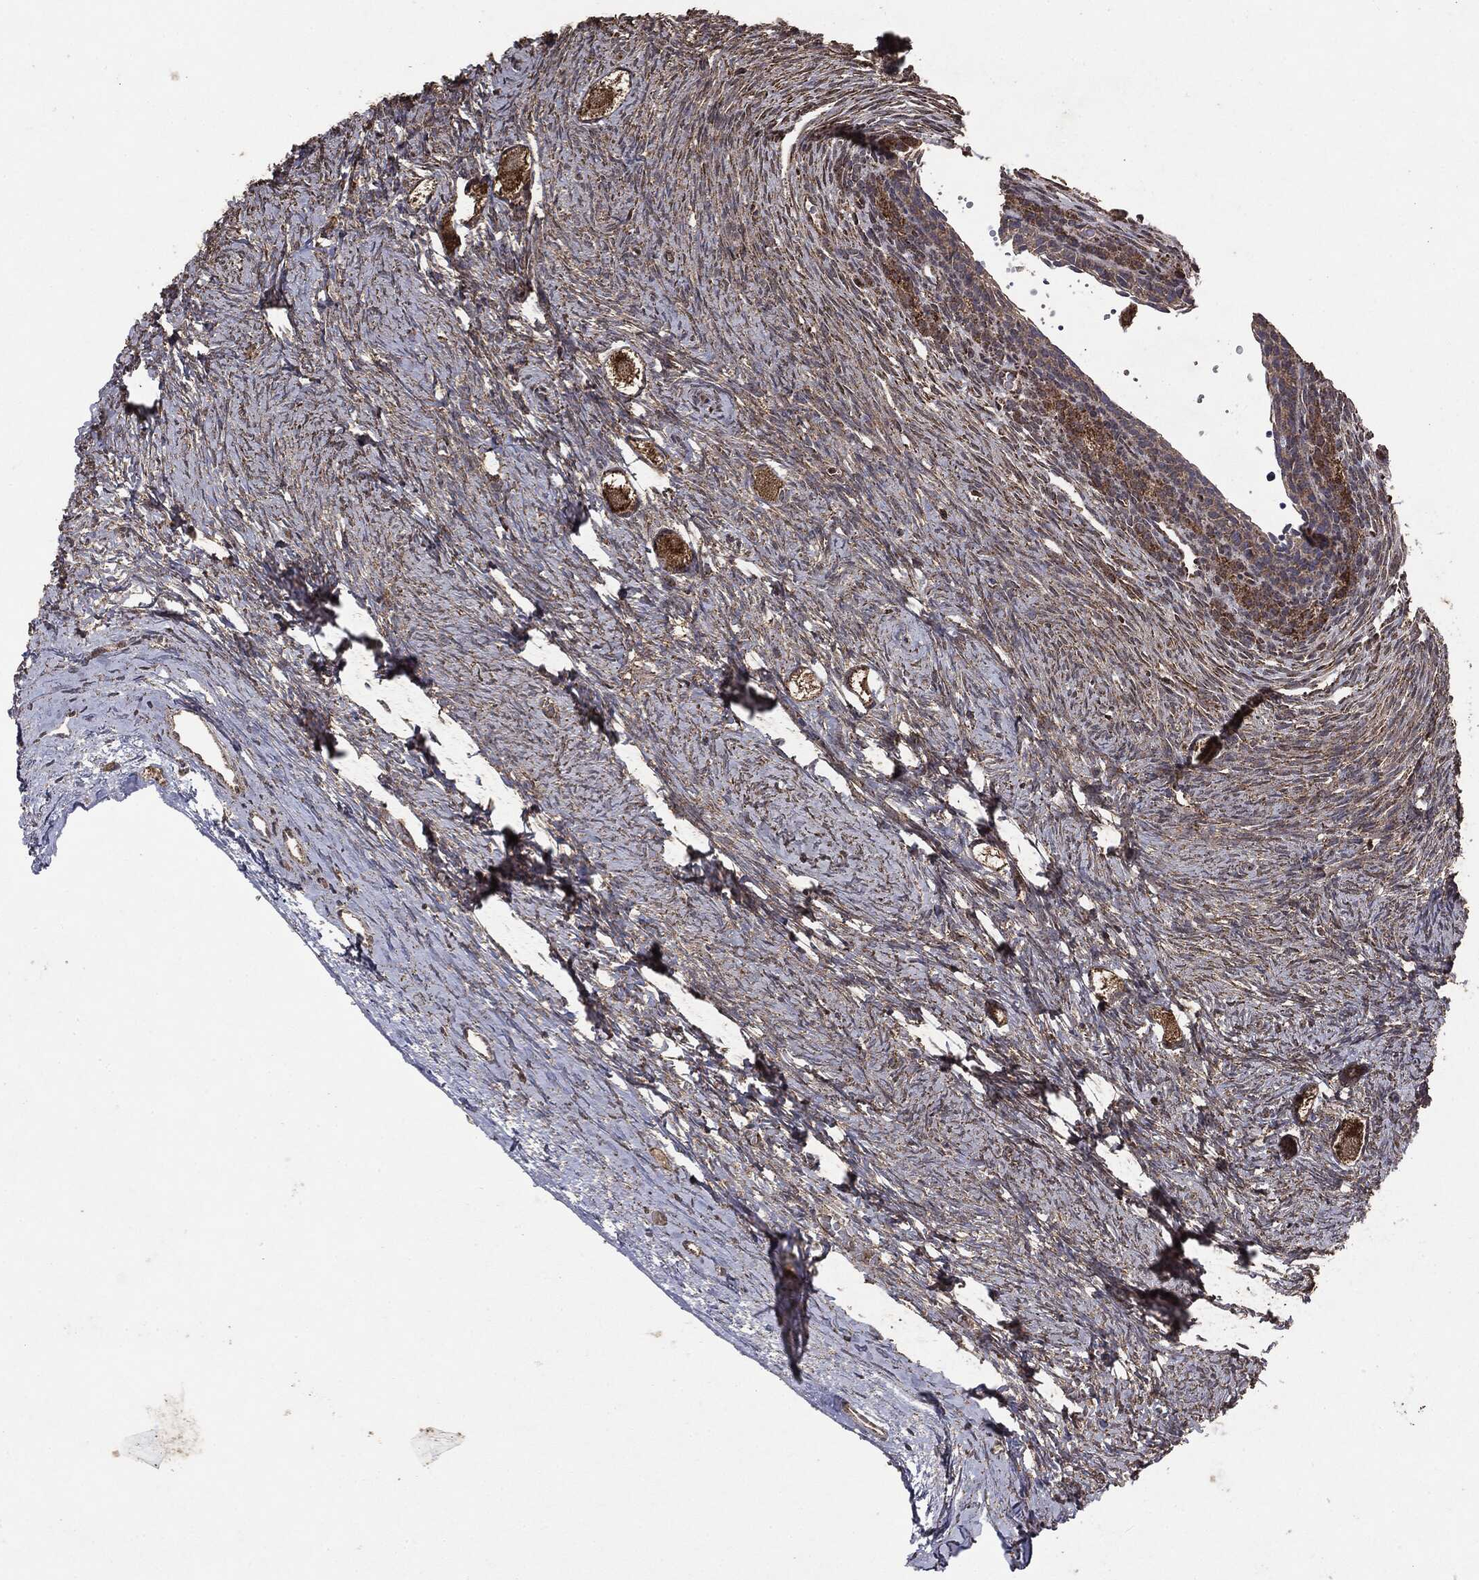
{"staining": {"intensity": "strong", "quantity": ">75%", "location": "cytoplasmic/membranous"}, "tissue": "ovary", "cell_type": "Follicle cells", "image_type": "normal", "snomed": [{"axis": "morphology", "description": "Normal tissue, NOS"}, {"axis": "topography", "description": "Ovary"}], "caption": "An image showing strong cytoplasmic/membranous positivity in about >75% of follicle cells in unremarkable ovary, as visualized by brown immunohistochemical staining.", "gene": "MTOR", "patient": {"sex": "female", "age": 27}}